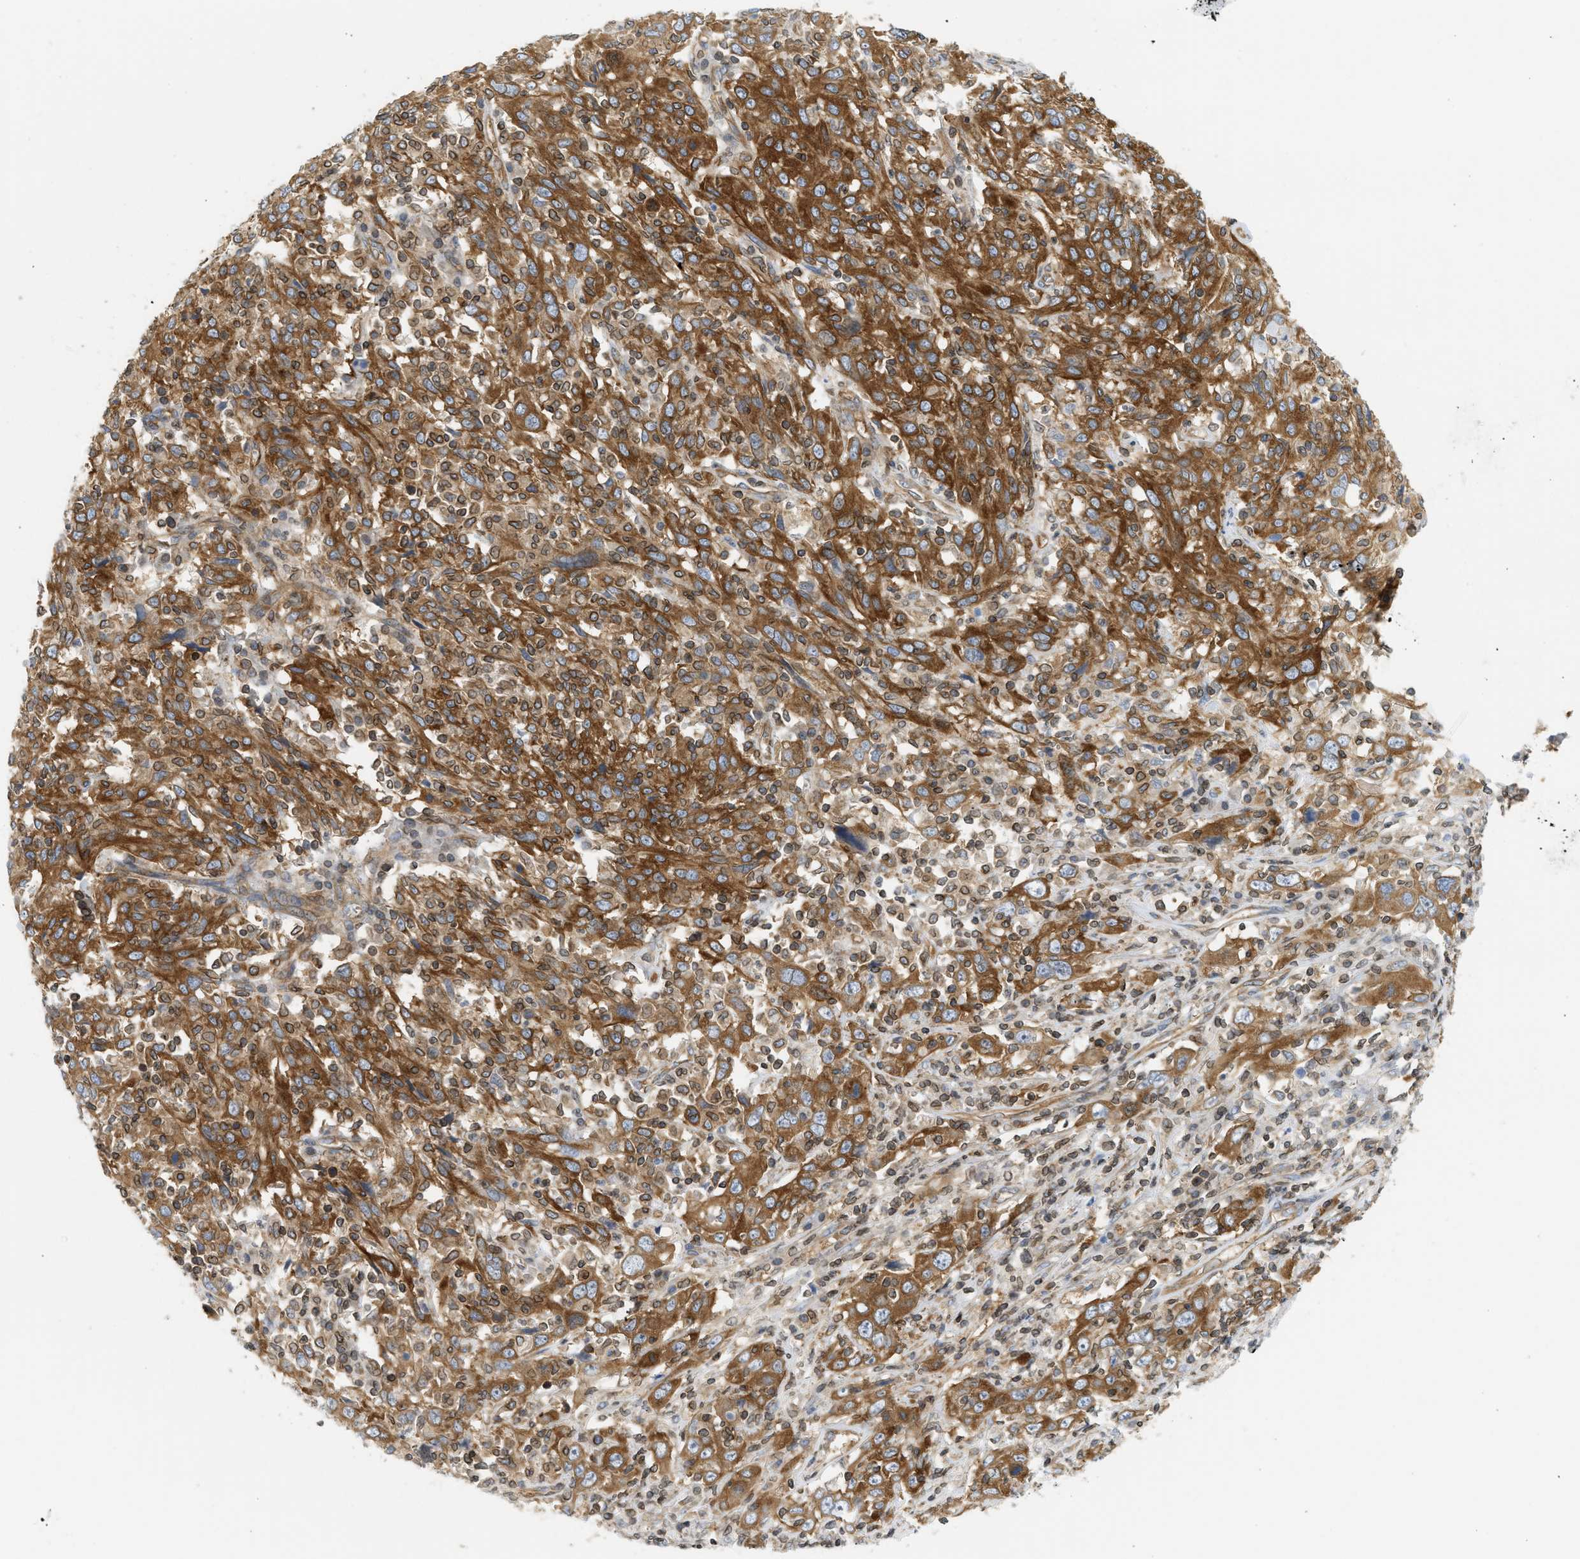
{"staining": {"intensity": "strong", "quantity": ">75%", "location": "cytoplasmic/membranous"}, "tissue": "cervical cancer", "cell_type": "Tumor cells", "image_type": "cancer", "snomed": [{"axis": "morphology", "description": "Squamous cell carcinoma, NOS"}, {"axis": "topography", "description": "Cervix"}], "caption": "Immunohistochemistry of human cervical squamous cell carcinoma demonstrates high levels of strong cytoplasmic/membranous staining in approximately >75% of tumor cells.", "gene": "STRN", "patient": {"sex": "female", "age": 46}}